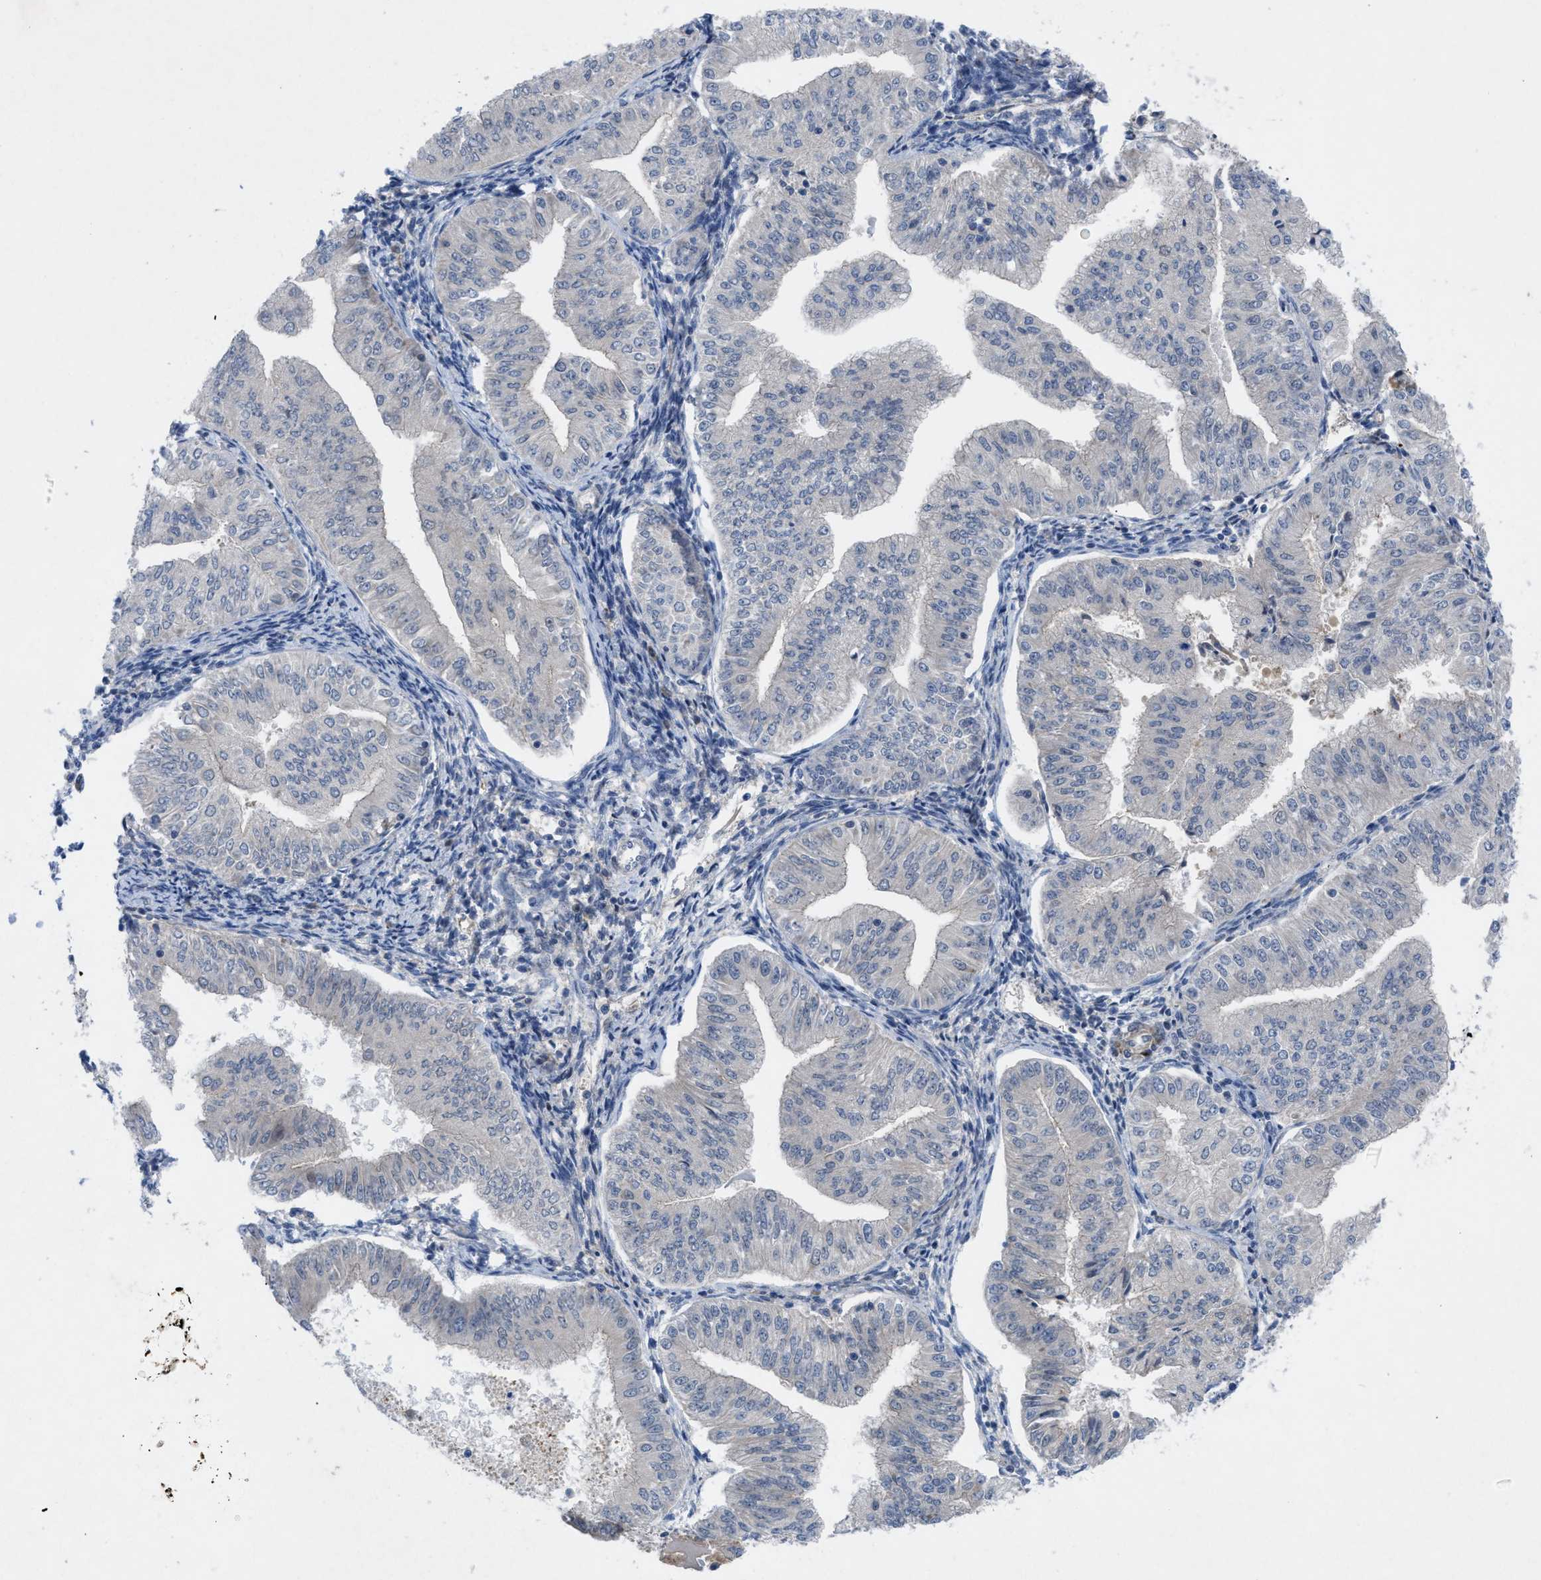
{"staining": {"intensity": "negative", "quantity": "none", "location": "none"}, "tissue": "endometrial cancer", "cell_type": "Tumor cells", "image_type": "cancer", "snomed": [{"axis": "morphology", "description": "Normal tissue, NOS"}, {"axis": "morphology", "description": "Adenocarcinoma, NOS"}, {"axis": "topography", "description": "Endometrium"}], "caption": "Tumor cells are negative for brown protein staining in adenocarcinoma (endometrial). Brightfield microscopy of IHC stained with DAB (brown) and hematoxylin (blue), captured at high magnification.", "gene": "IL17RE", "patient": {"sex": "female", "age": 53}}